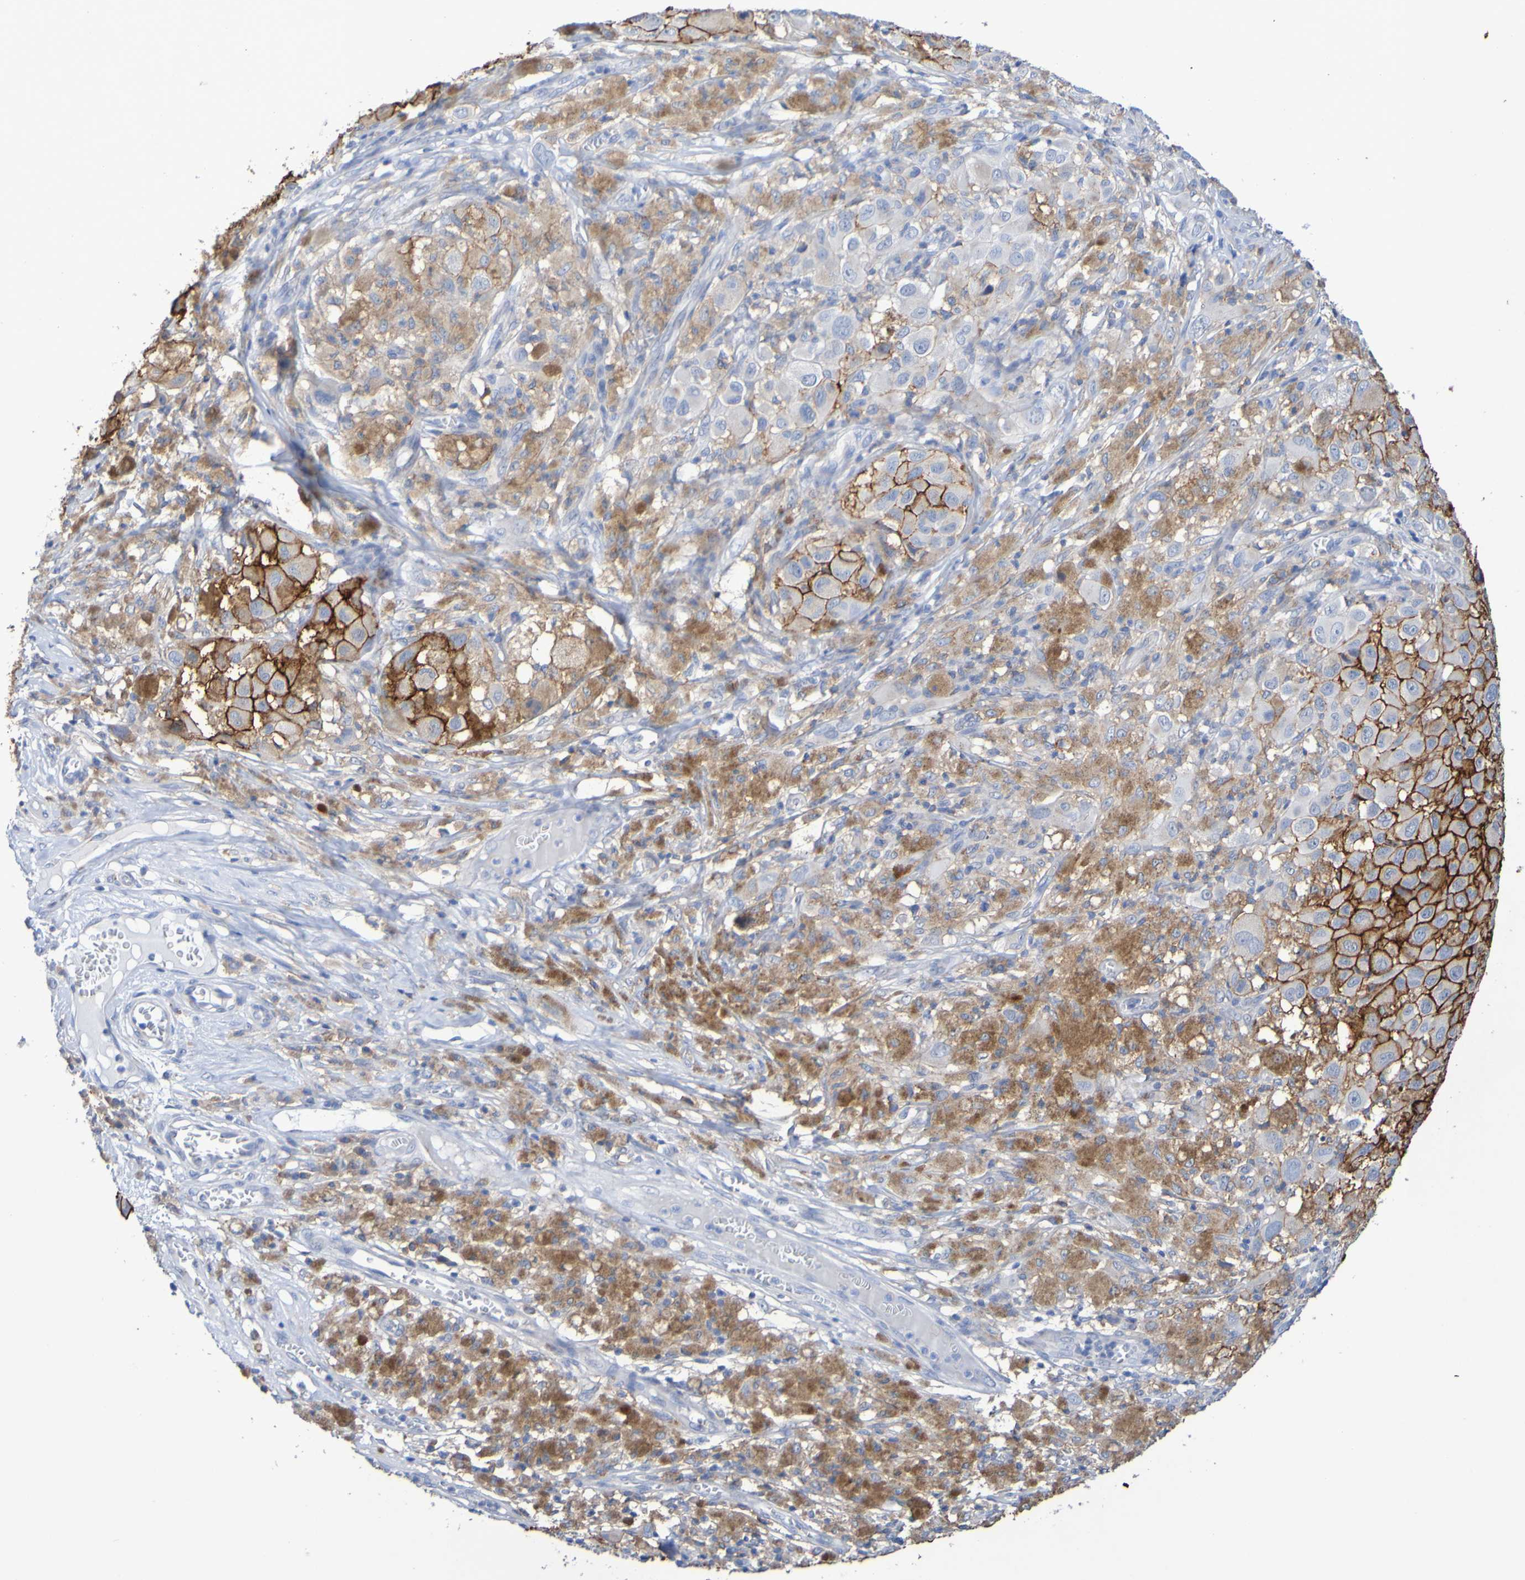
{"staining": {"intensity": "strong", "quantity": ">75%", "location": "cytoplasmic/membranous"}, "tissue": "melanoma", "cell_type": "Tumor cells", "image_type": "cancer", "snomed": [{"axis": "morphology", "description": "Malignant melanoma, NOS"}, {"axis": "topography", "description": "Skin"}], "caption": "High-power microscopy captured an immunohistochemistry micrograph of malignant melanoma, revealing strong cytoplasmic/membranous positivity in about >75% of tumor cells.", "gene": "SLC3A2", "patient": {"sex": "male", "age": 96}}